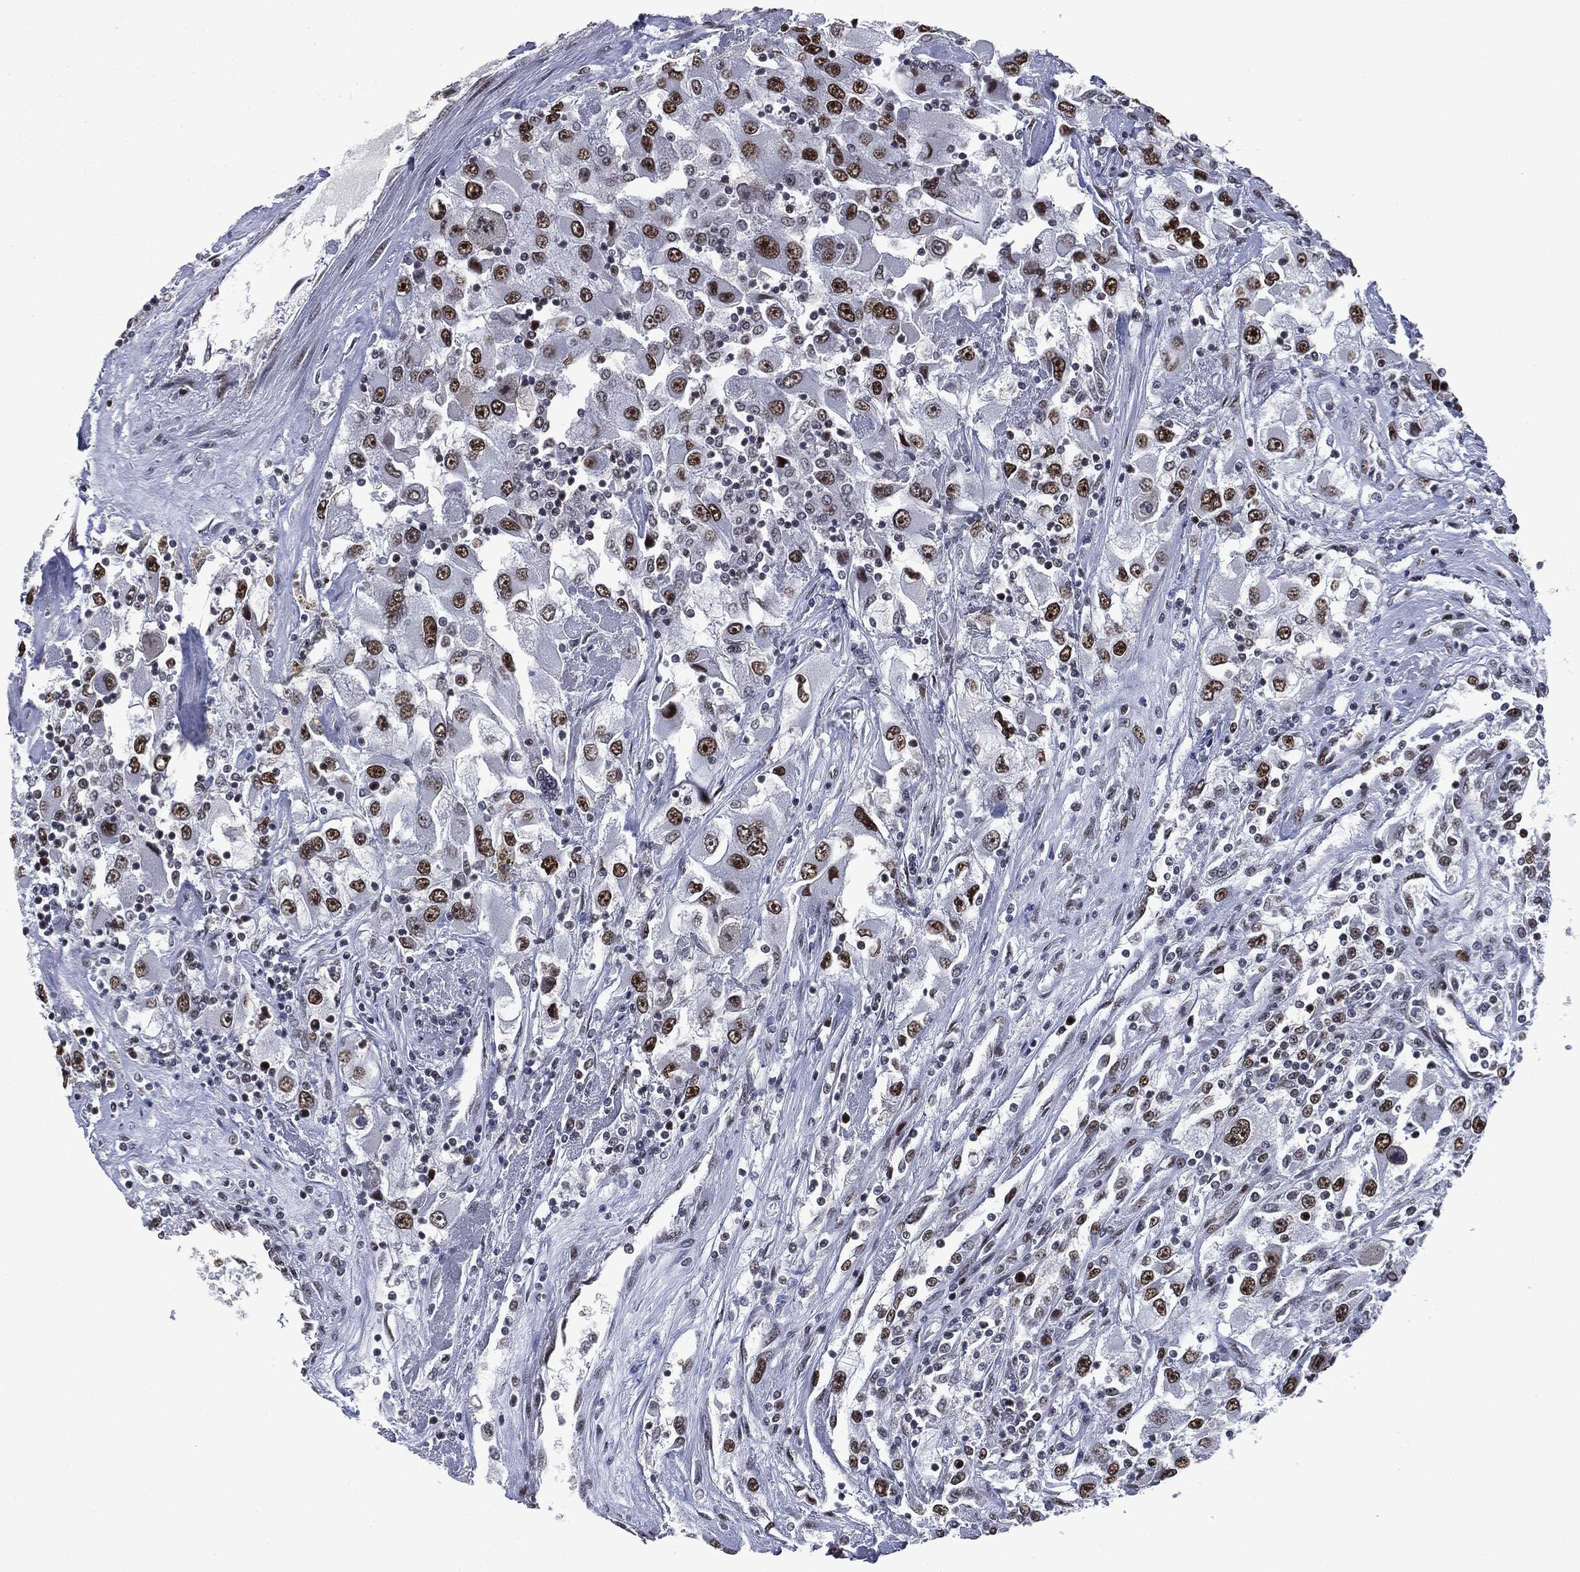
{"staining": {"intensity": "strong", "quantity": ">75%", "location": "nuclear"}, "tissue": "renal cancer", "cell_type": "Tumor cells", "image_type": "cancer", "snomed": [{"axis": "morphology", "description": "Adenocarcinoma, NOS"}, {"axis": "topography", "description": "Kidney"}], "caption": "IHC histopathology image of renal cancer stained for a protein (brown), which demonstrates high levels of strong nuclear expression in about >75% of tumor cells.", "gene": "MSH2", "patient": {"sex": "female", "age": 52}}